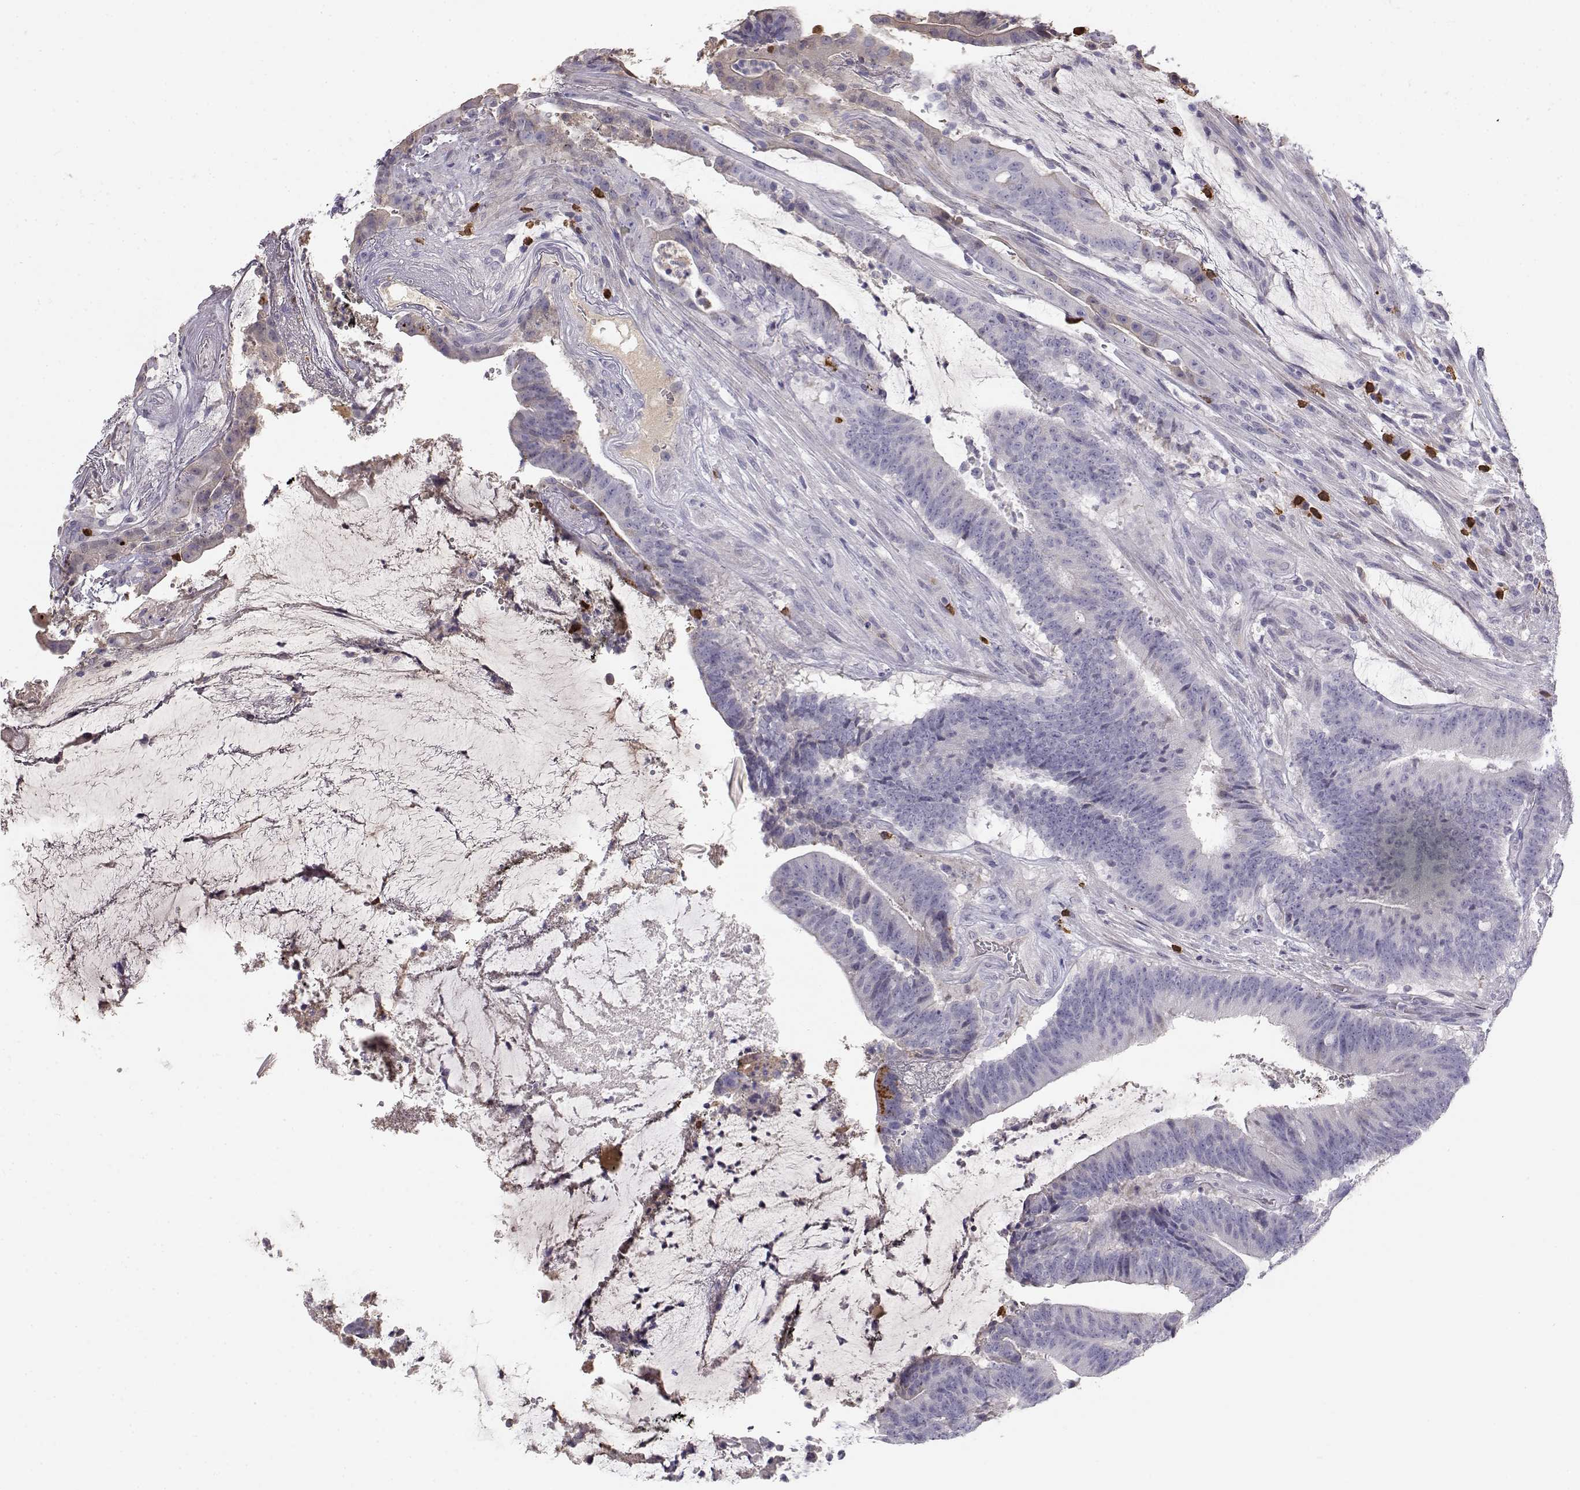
{"staining": {"intensity": "negative", "quantity": "none", "location": "none"}, "tissue": "colorectal cancer", "cell_type": "Tumor cells", "image_type": "cancer", "snomed": [{"axis": "morphology", "description": "Adenocarcinoma, NOS"}, {"axis": "topography", "description": "Colon"}], "caption": "Immunohistochemistry (IHC) micrograph of colorectal adenocarcinoma stained for a protein (brown), which displays no expression in tumor cells.", "gene": "CDHR1", "patient": {"sex": "female", "age": 43}}